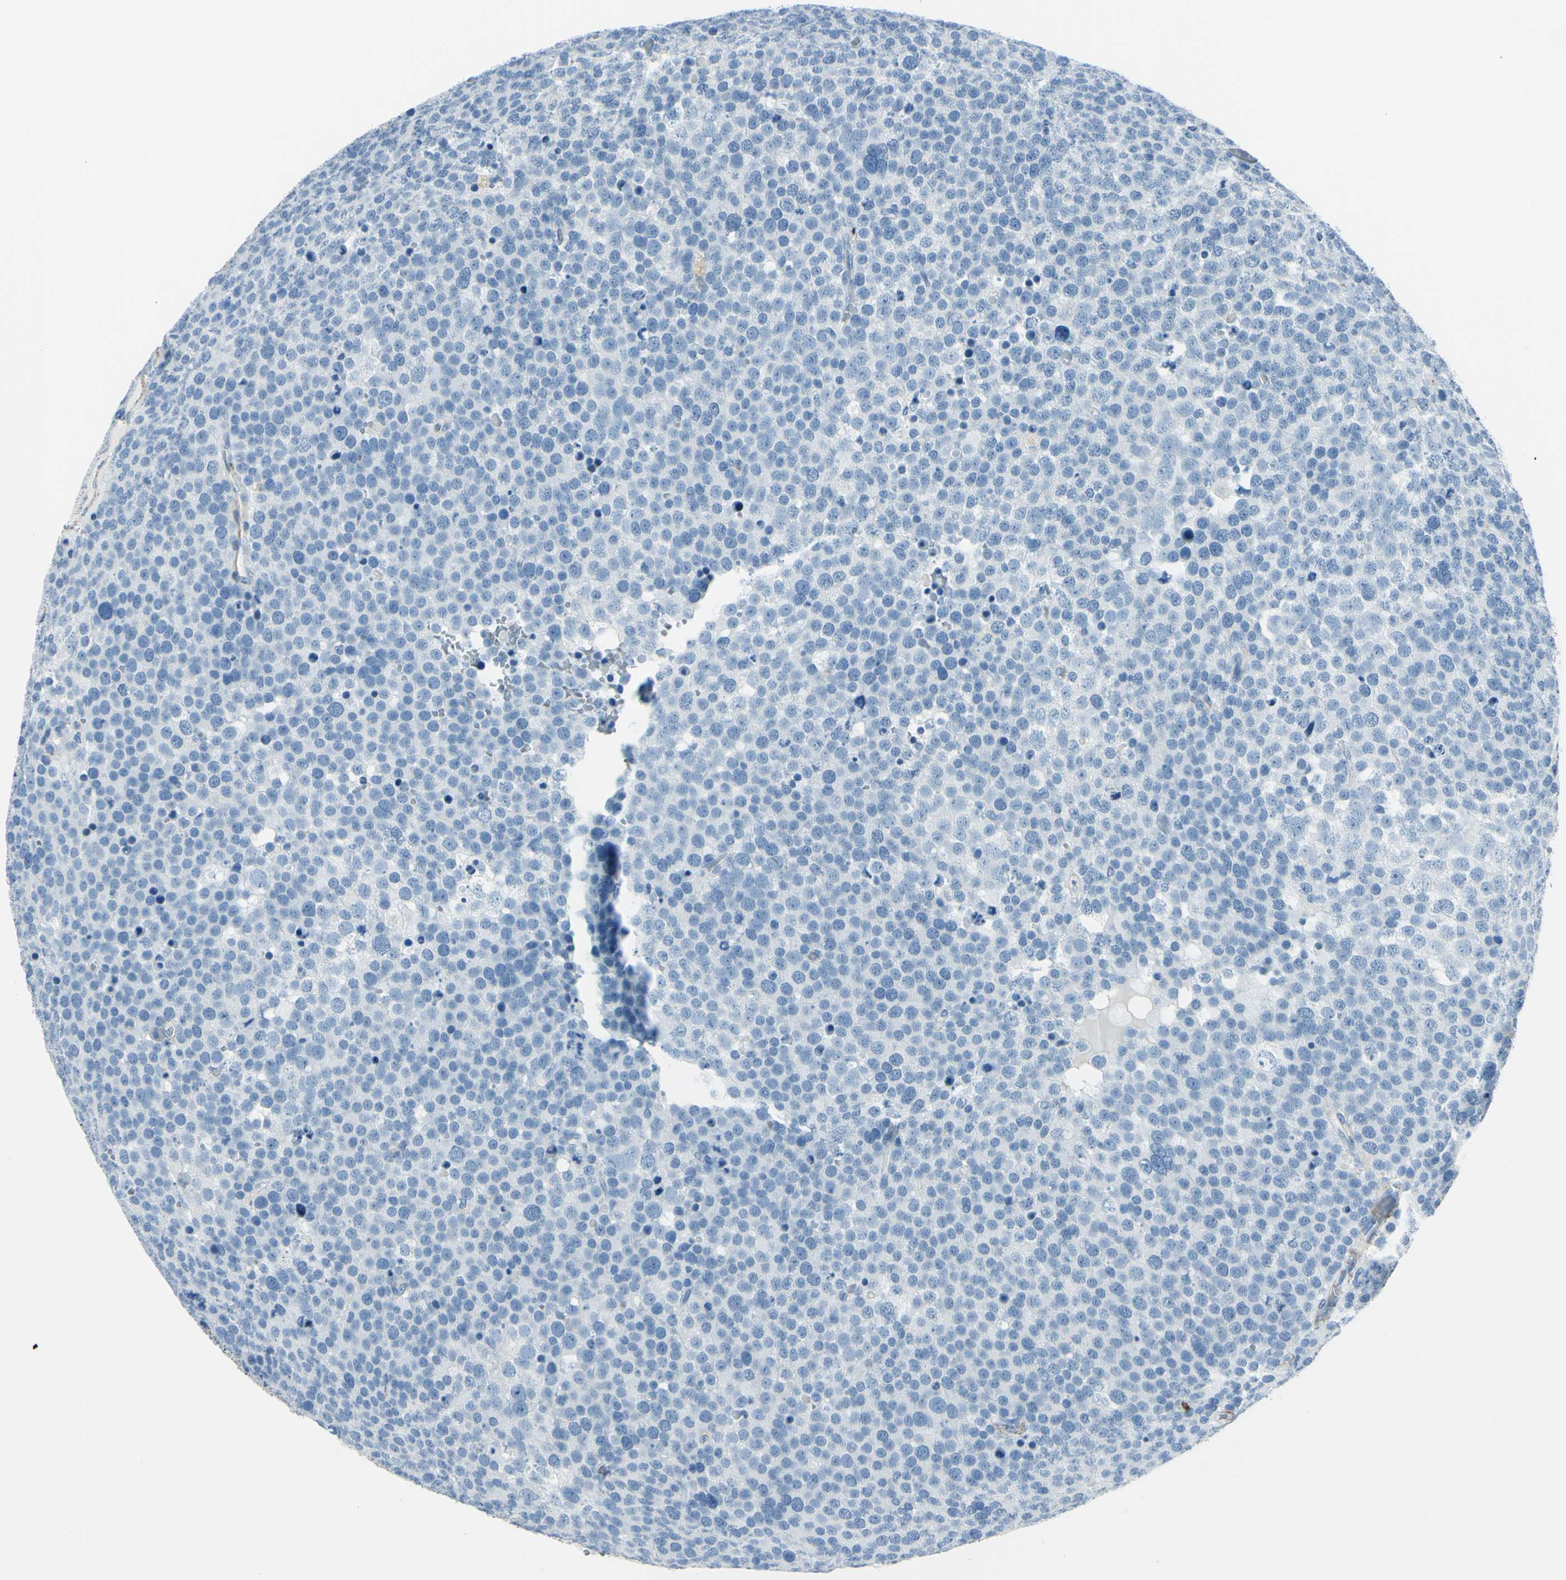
{"staining": {"intensity": "negative", "quantity": "none", "location": "none"}, "tissue": "testis cancer", "cell_type": "Tumor cells", "image_type": "cancer", "snomed": [{"axis": "morphology", "description": "Seminoma, NOS"}, {"axis": "topography", "description": "Testis"}], "caption": "Immunohistochemistry image of human testis seminoma stained for a protein (brown), which displays no staining in tumor cells.", "gene": "CDH15", "patient": {"sex": "male", "age": 71}}